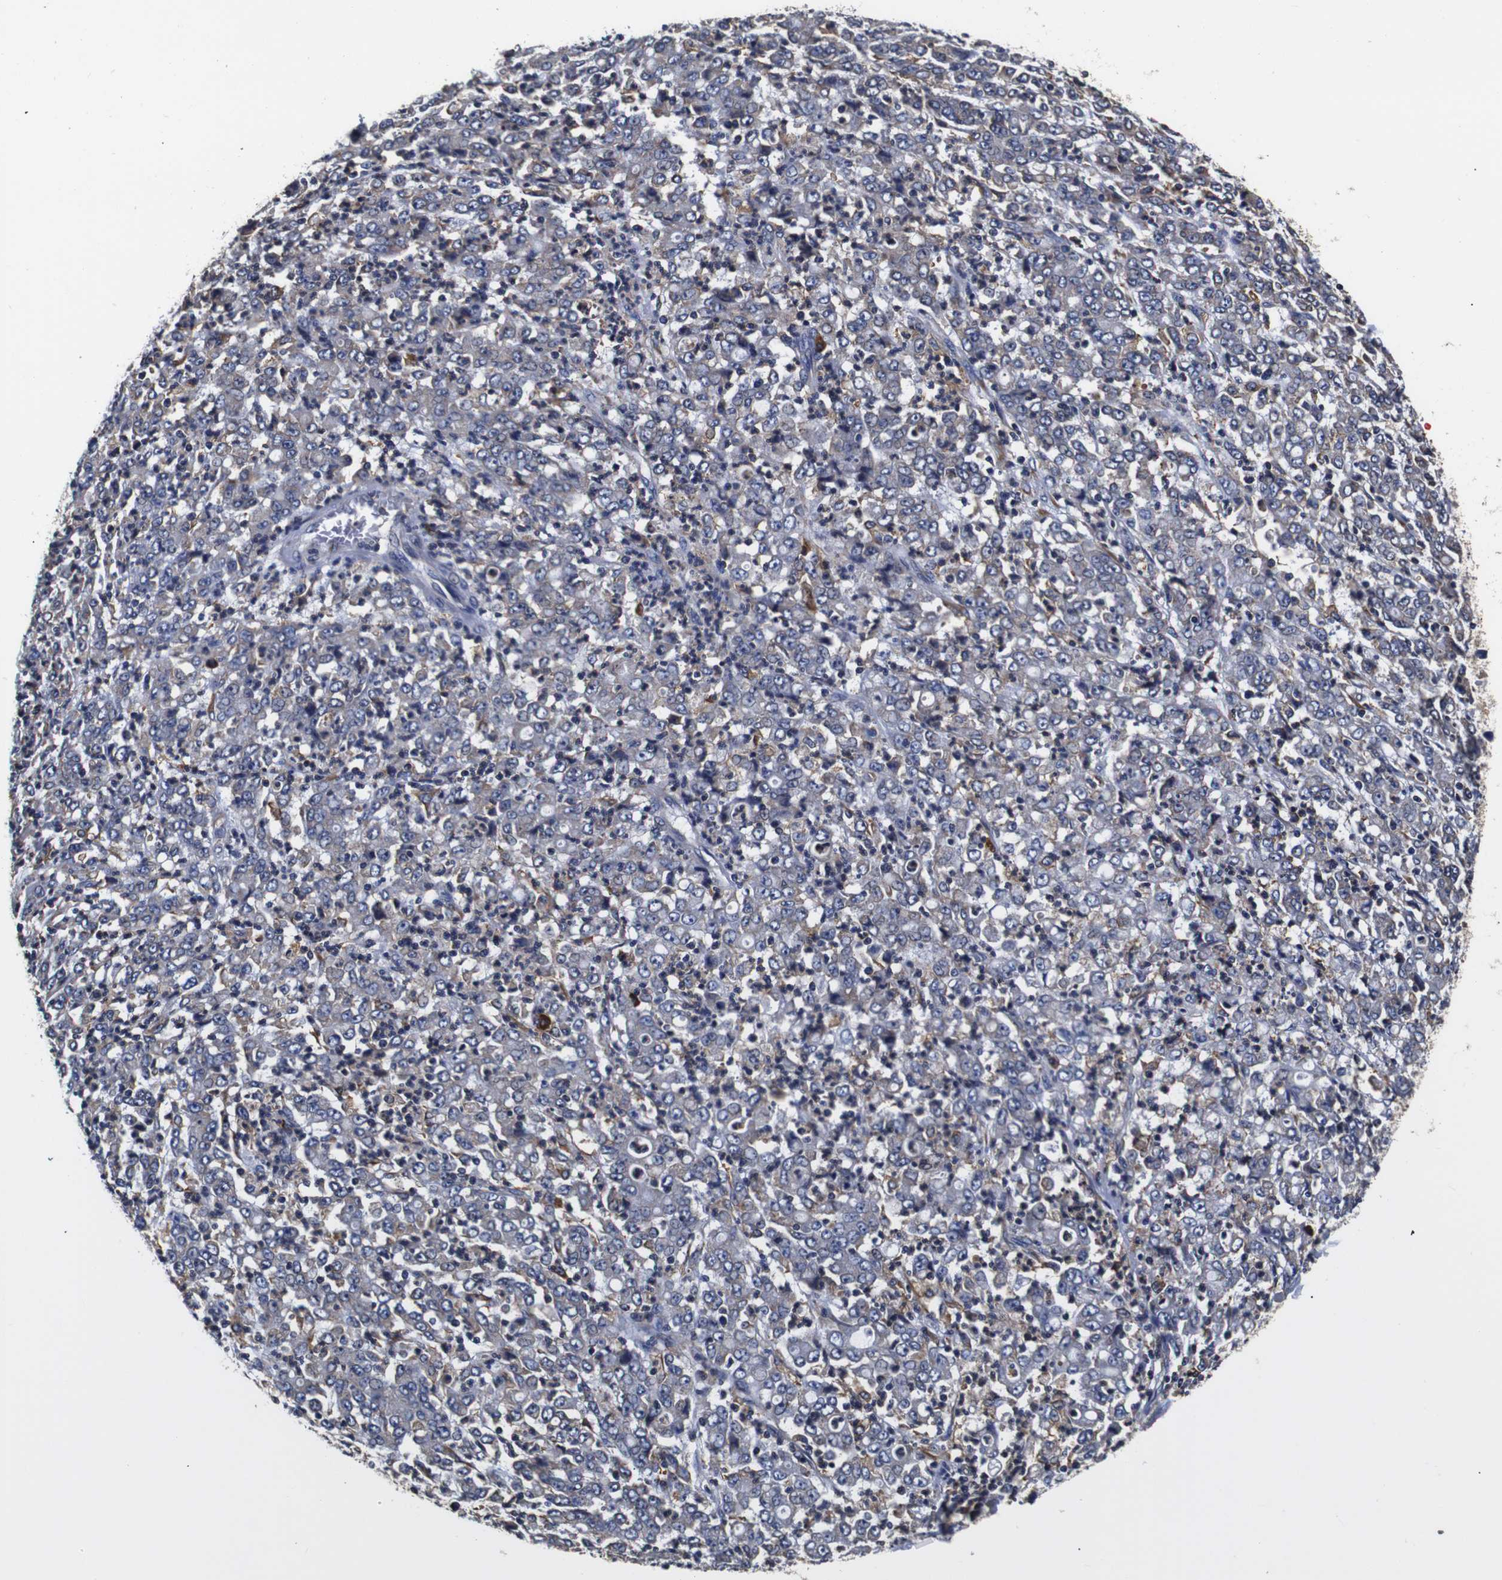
{"staining": {"intensity": "negative", "quantity": "none", "location": "none"}, "tissue": "stomach cancer", "cell_type": "Tumor cells", "image_type": "cancer", "snomed": [{"axis": "morphology", "description": "Adenocarcinoma, NOS"}, {"axis": "topography", "description": "Stomach, lower"}], "caption": "Immunohistochemistry (IHC) histopathology image of neoplastic tissue: human stomach cancer stained with DAB (3,3'-diaminobenzidine) shows no significant protein positivity in tumor cells.", "gene": "PPIB", "patient": {"sex": "female", "age": 71}}